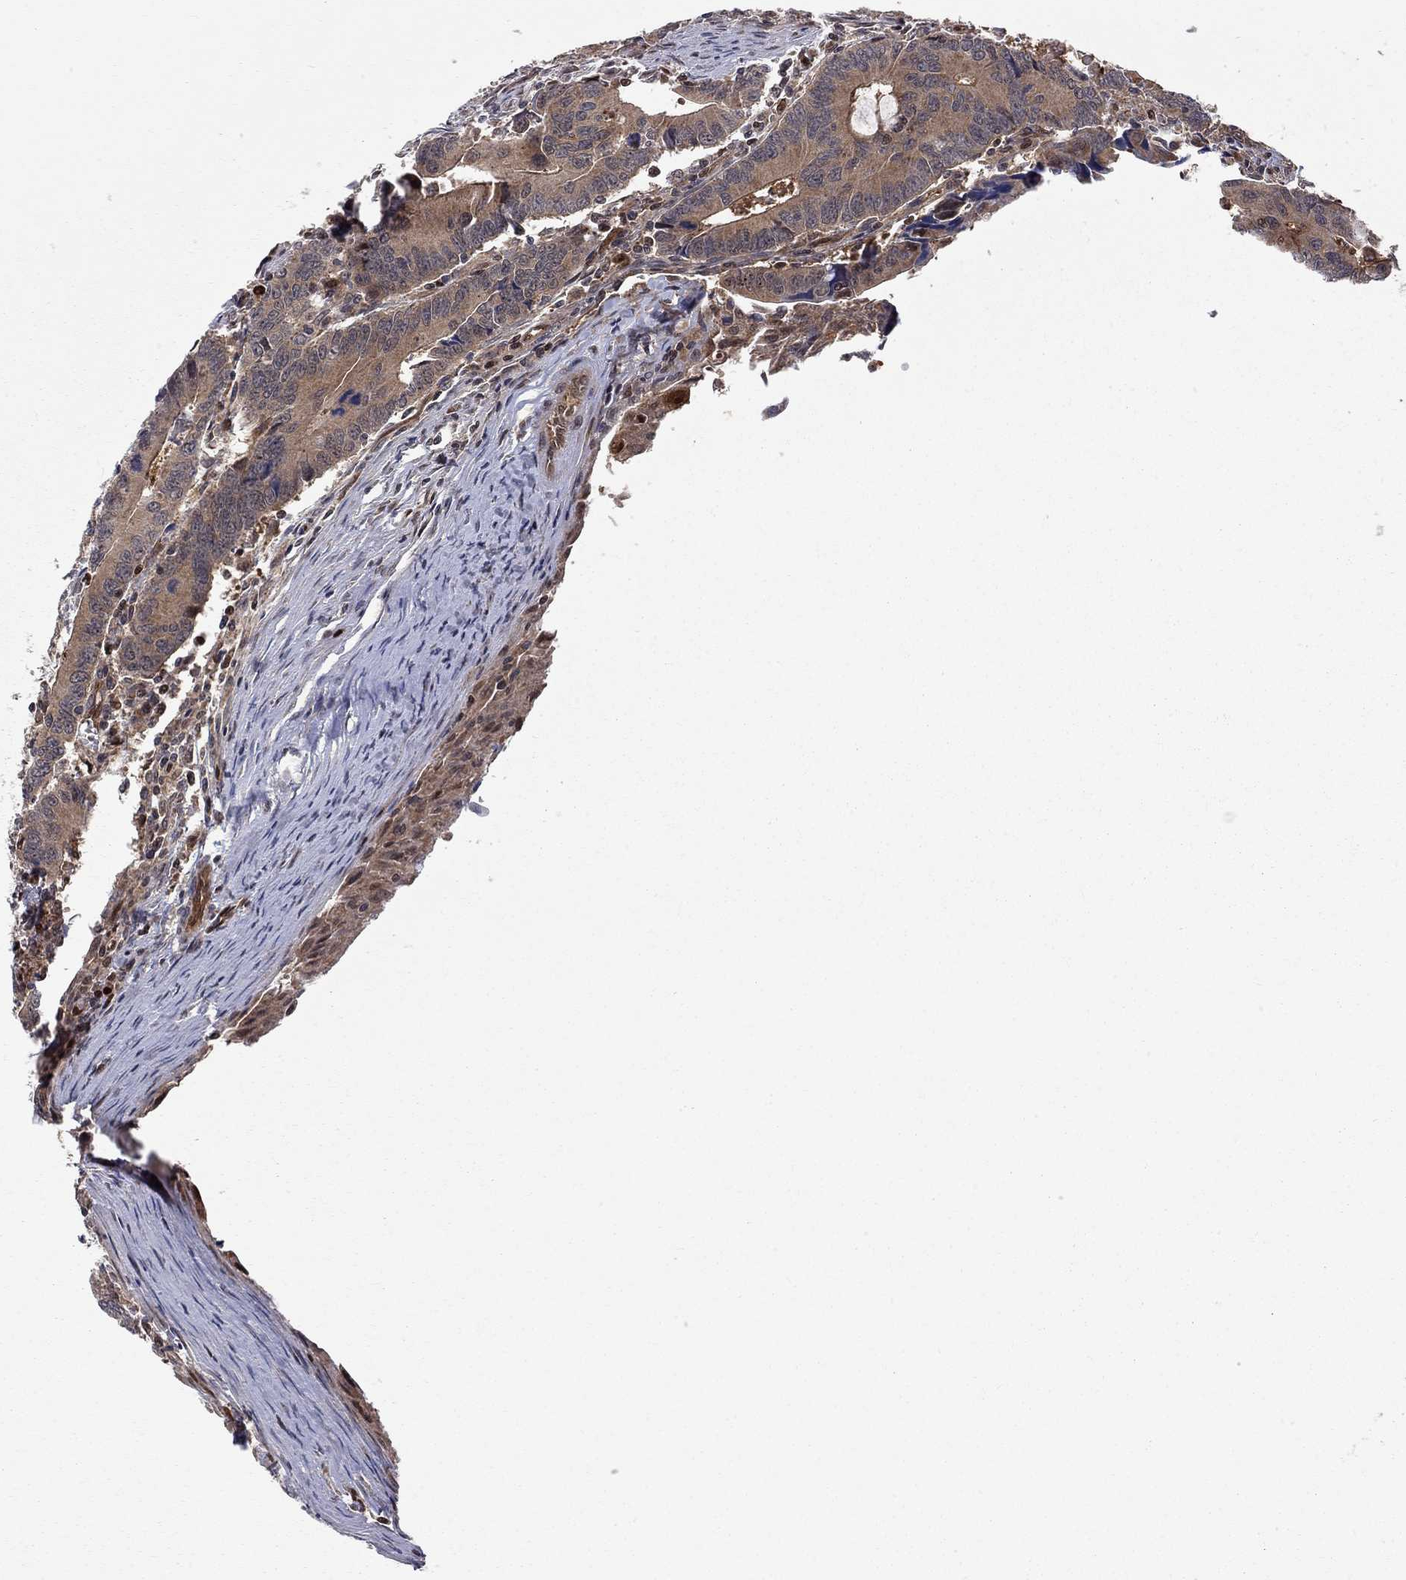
{"staining": {"intensity": "moderate", "quantity": "<25%", "location": "cytoplasmic/membranous"}, "tissue": "colorectal cancer", "cell_type": "Tumor cells", "image_type": "cancer", "snomed": [{"axis": "morphology", "description": "Adenocarcinoma, NOS"}, {"axis": "topography", "description": "Rectum"}], "caption": "Tumor cells demonstrate moderate cytoplasmic/membranous positivity in about <25% of cells in colorectal cancer.", "gene": "ELOB", "patient": {"sex": "male", "age": 67}}